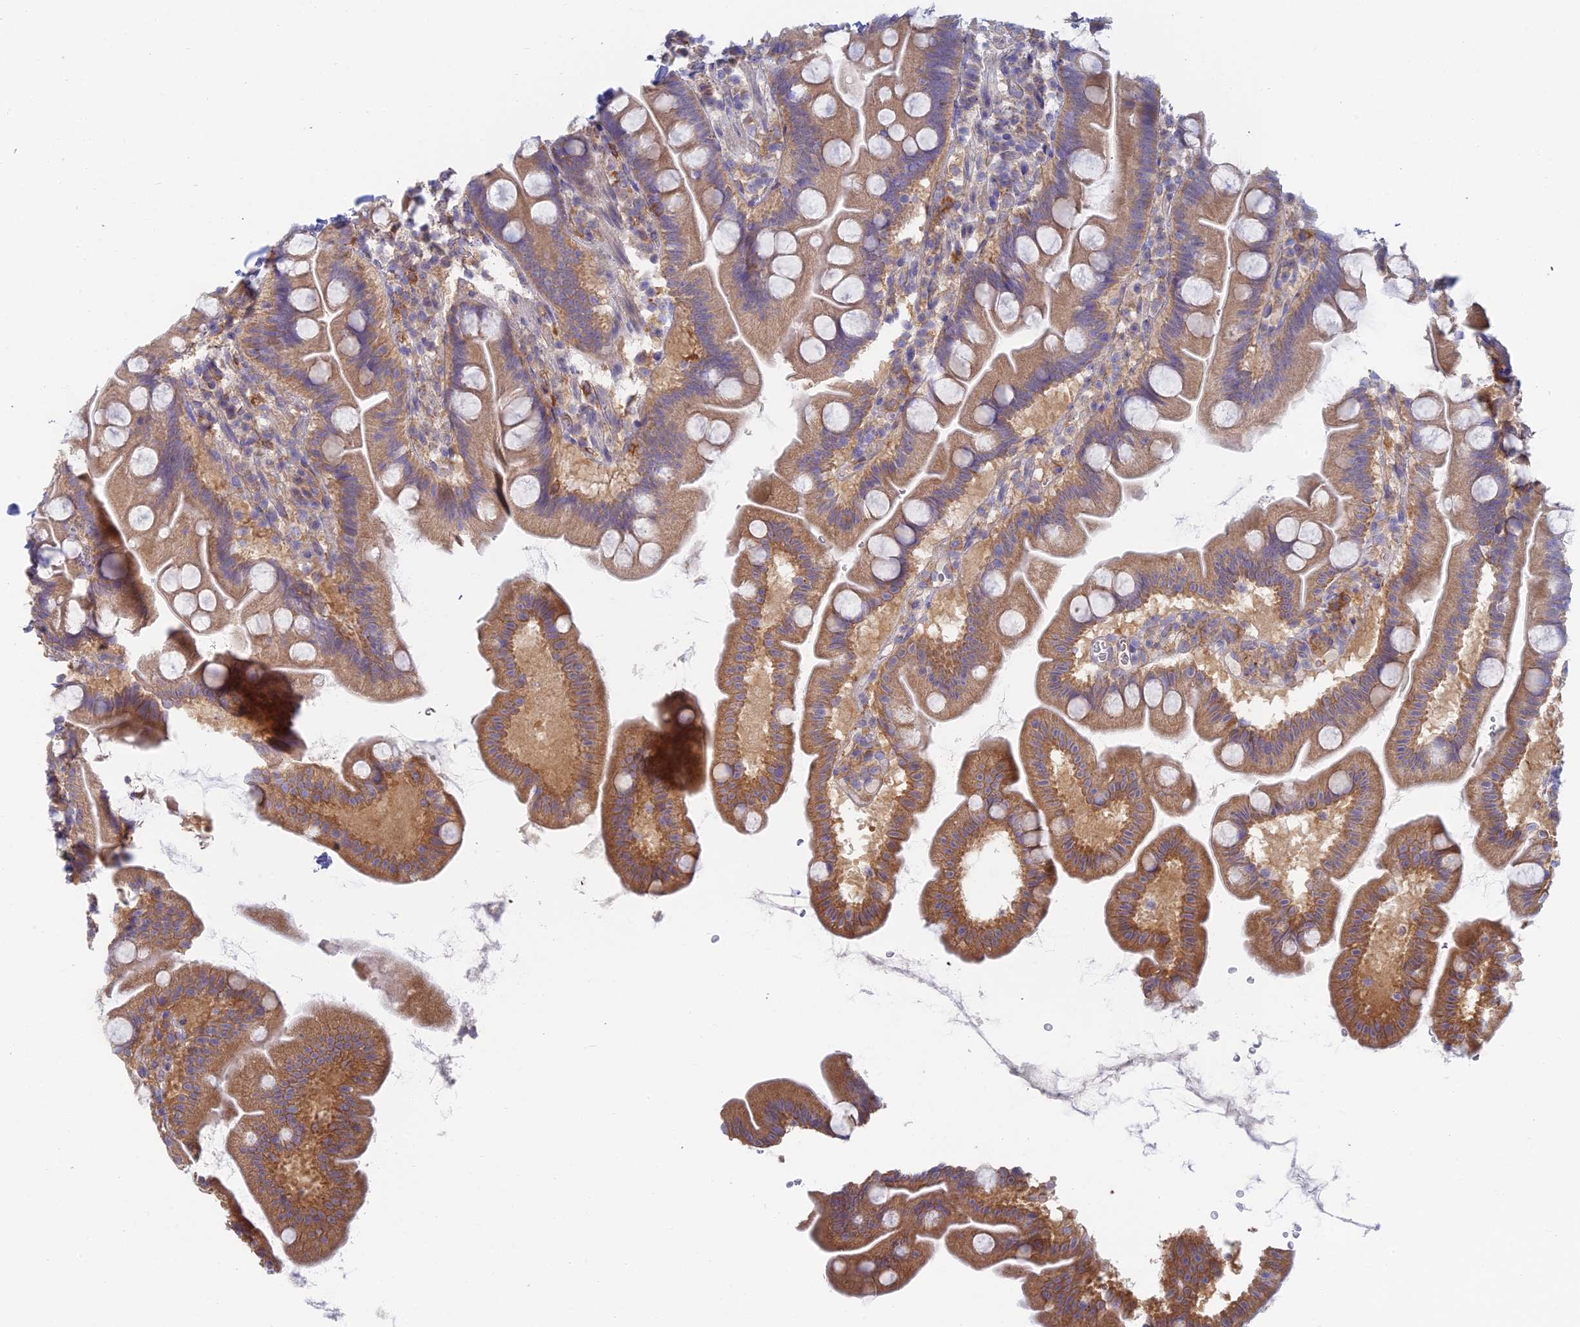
{"staining": {"intensity": "moderate", "quantity": "25%-75%", "location": "cytoplasmic/membranous"}, "tissue": "small intestine", "cell_type": "Glandular cells", "image_type": "normal", "snomed": [{"axis": "morphology", "description": "Normal tissue, NOS"}, {"axis": "topography", "description": "Small intestine"}], "caption": "The image demonstrates staining of unremarkable small intestine, revealing moderate cytoplasmic/membranous protein positivity (brown color) within glandular cells. The protein is stained brown, and the nuclei are stained in blue (DAB IHC with brightfield microscopy, high magnification).", "gene": "STRN4", "patient": {"sex": "female", "age": 68}}